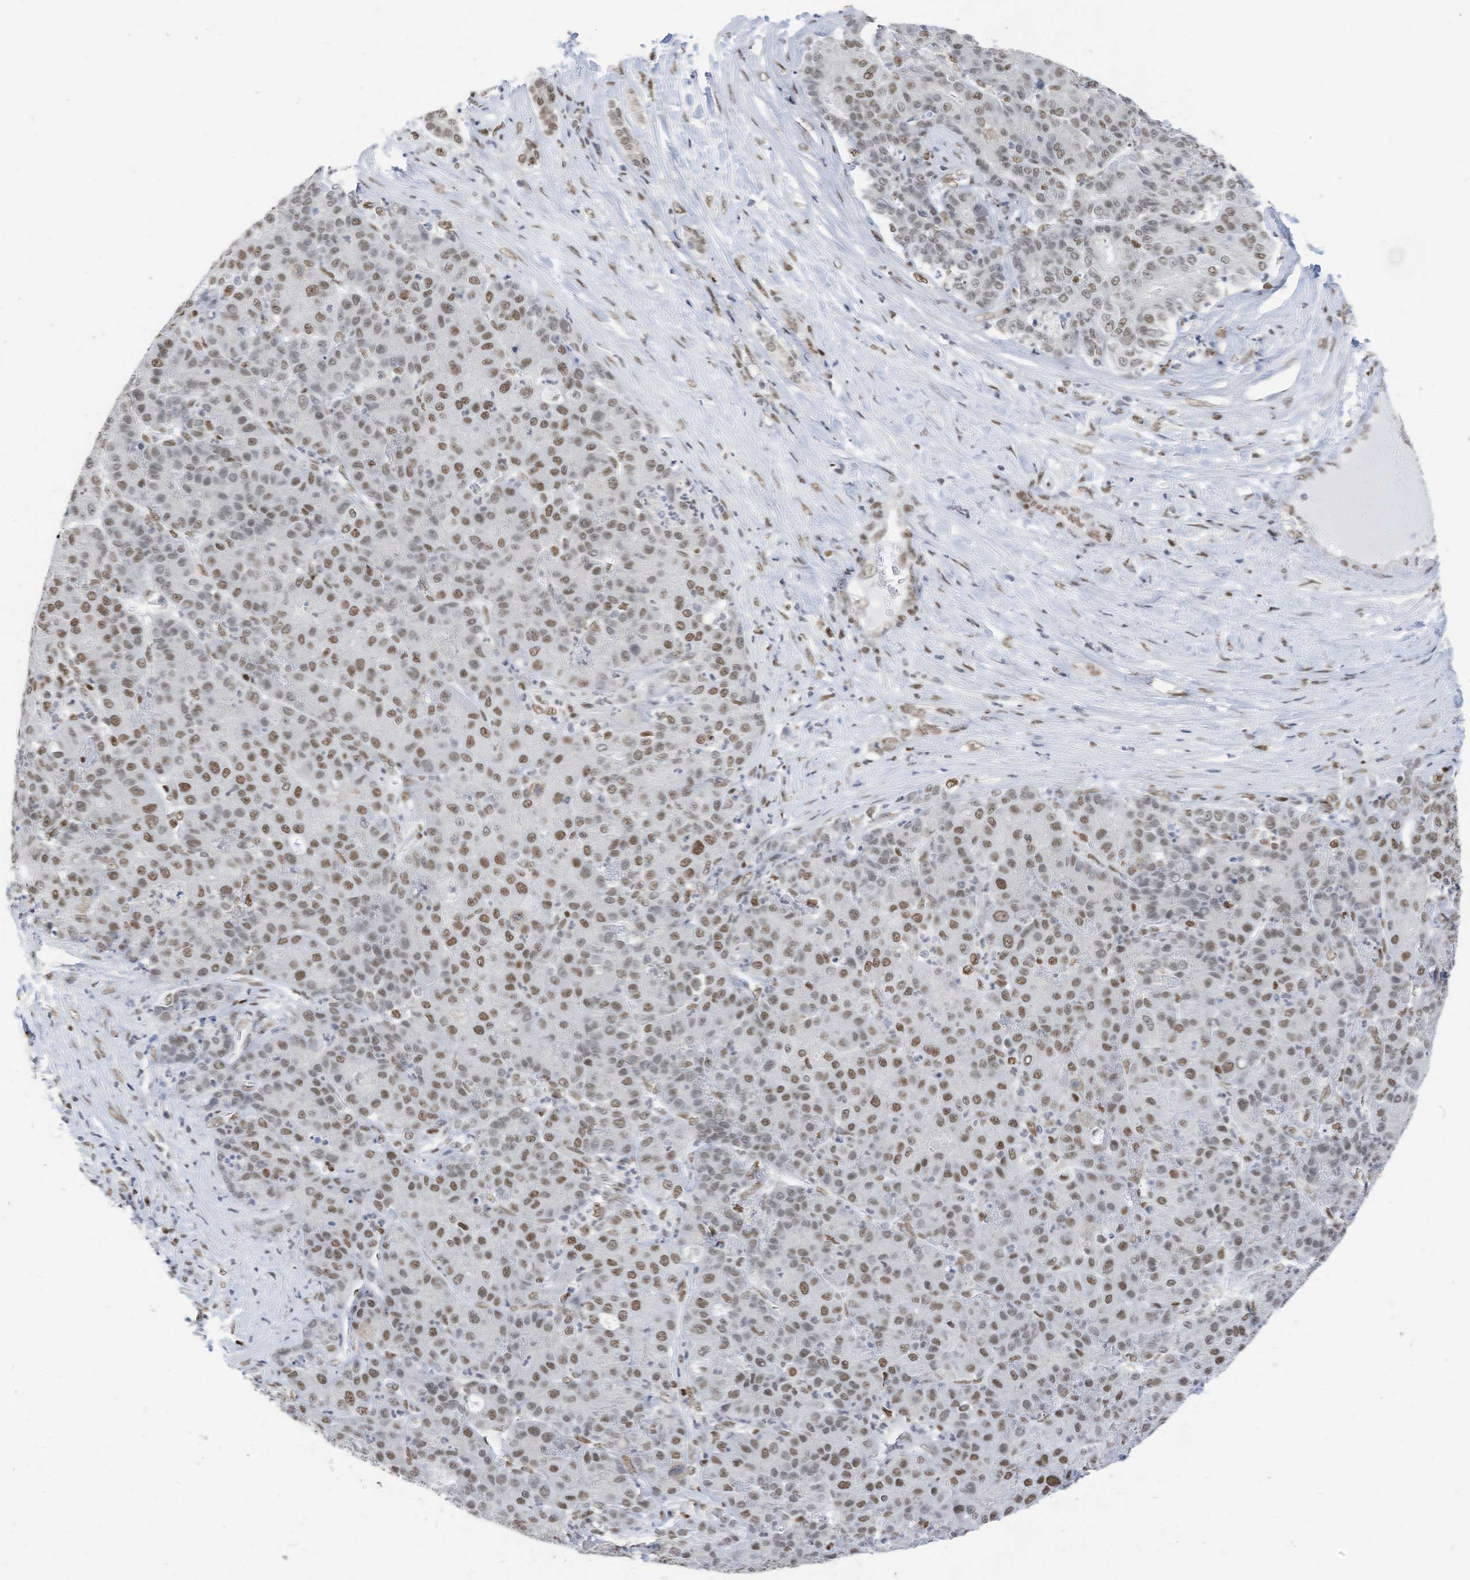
{"staining": {"intensity": "moderate", "quantity": ">75%", "location": "nuclear"}, "tissue": "liver cancer", "cell_type": "Tumor cells", "image_type": "cancer", "snomed": [{"axis": "morphology", "description": "Carcinoma, Hepatocellular, NOS"}, {"axis": "topography", "description": "Liver"}], "caption": "Immunohistochemistry micrograph of human hepatocellular carcinoma (liver) stained for a protein (brown), which exhibits medium levels of moderate nuclear staining in about >75% of tumor cells.", "gene": "KHSRP", "patient": {"sex": "male", "age": 65}}